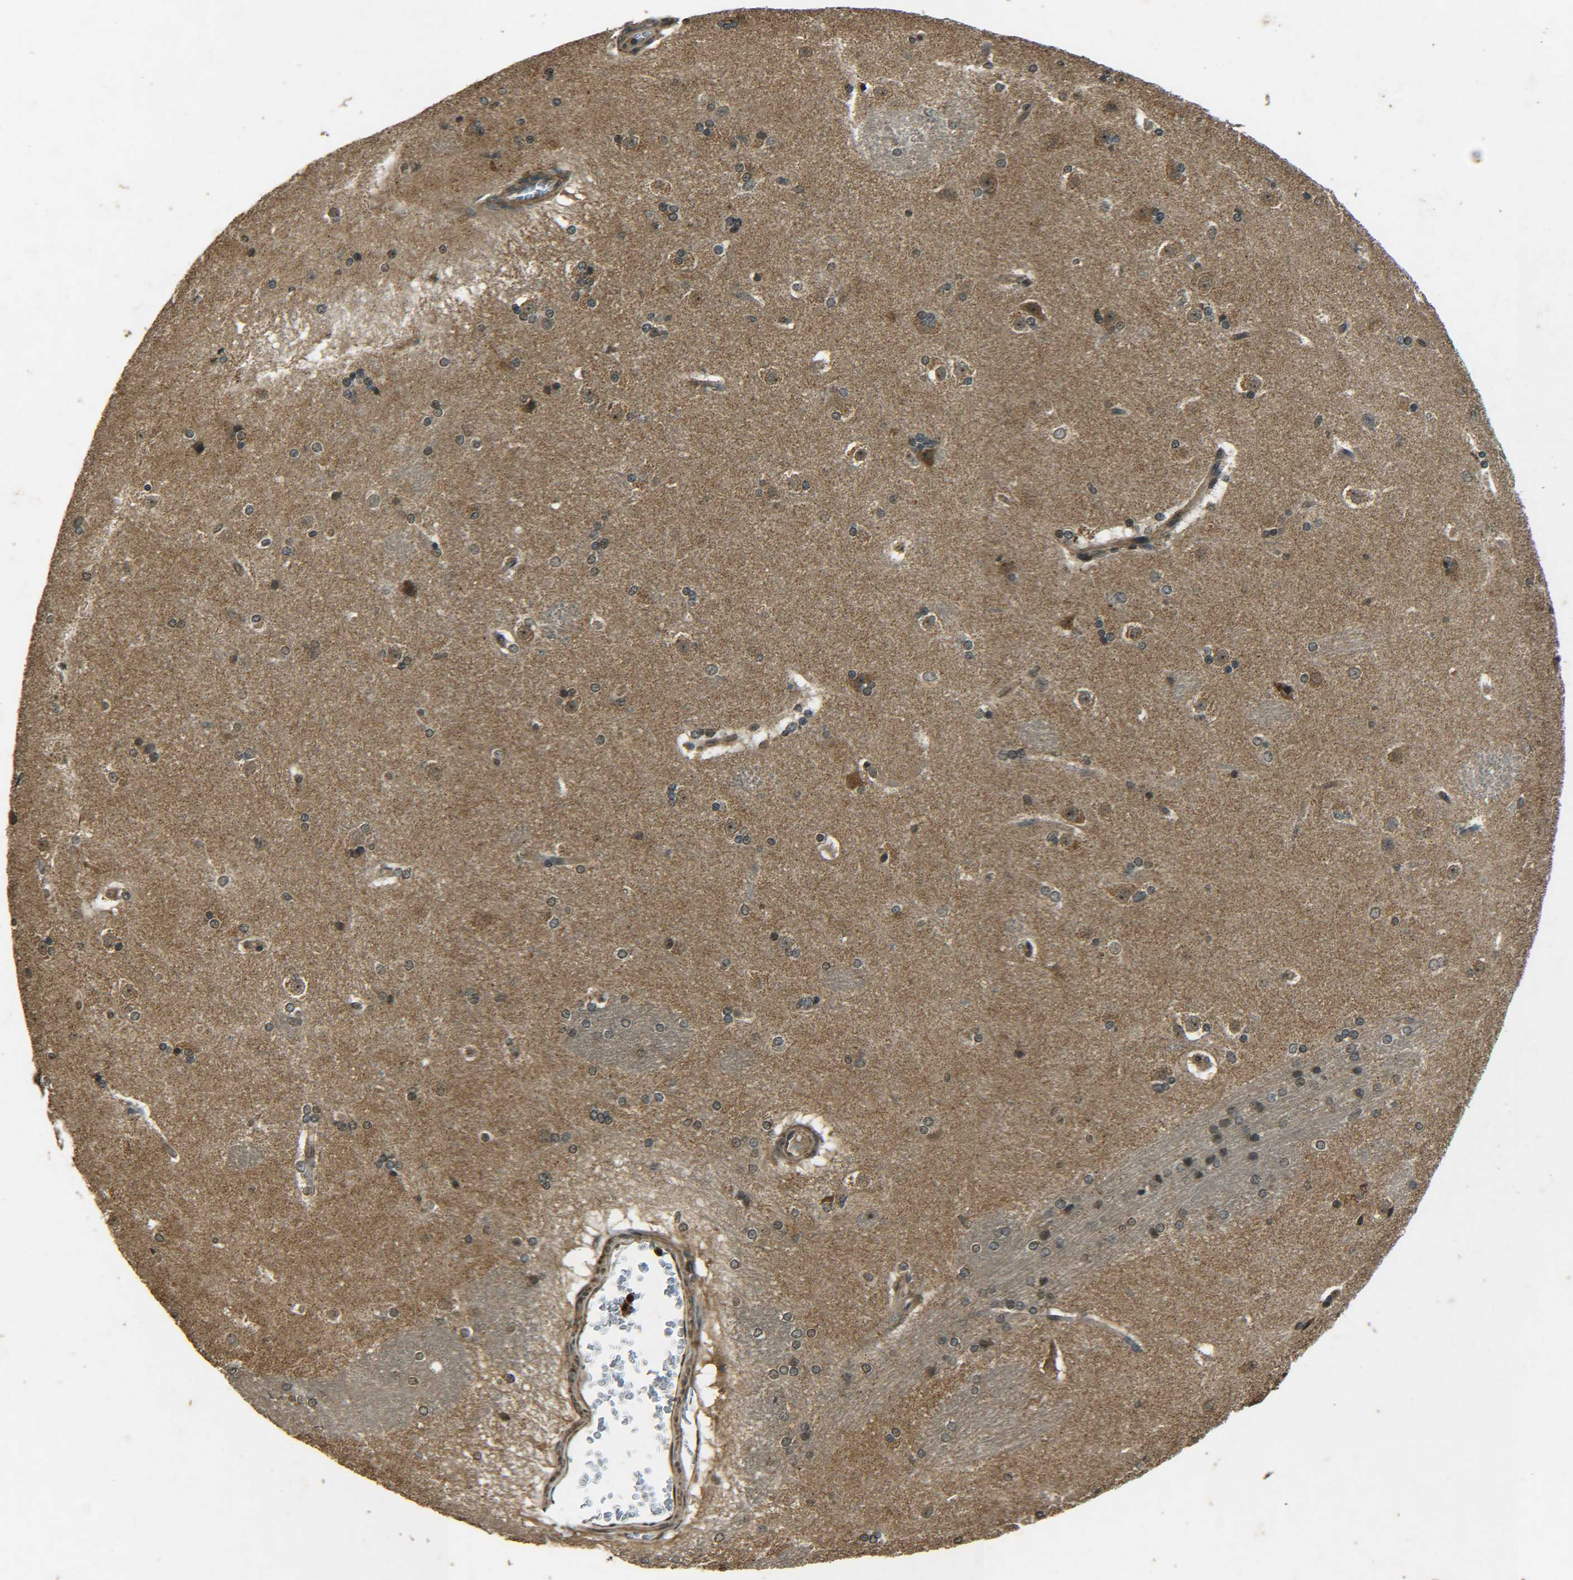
{"staining": {"intensity": "moderate", "quantity": "<25%", "location": "cytoplasmic/membranous"}, "tissue": "caudate", "cell_type": "Glial cells", "image_type": "normal", "snomed": [{"axis": "morphology", "description": "Normal tissue, NOS"}, {"axis": "topography", "description": "Lateral ventricle wall"}], "caption": "A high-resolution histopathology image shows immunohistochemistry (IHC) staining of unremarkable caudate, which demonstrates moderate cytoplasmic/membranous positivity in approximately <25% of glial cells.", "gene": "PLK2", "patient": {"sex": "female", "age": 19}}